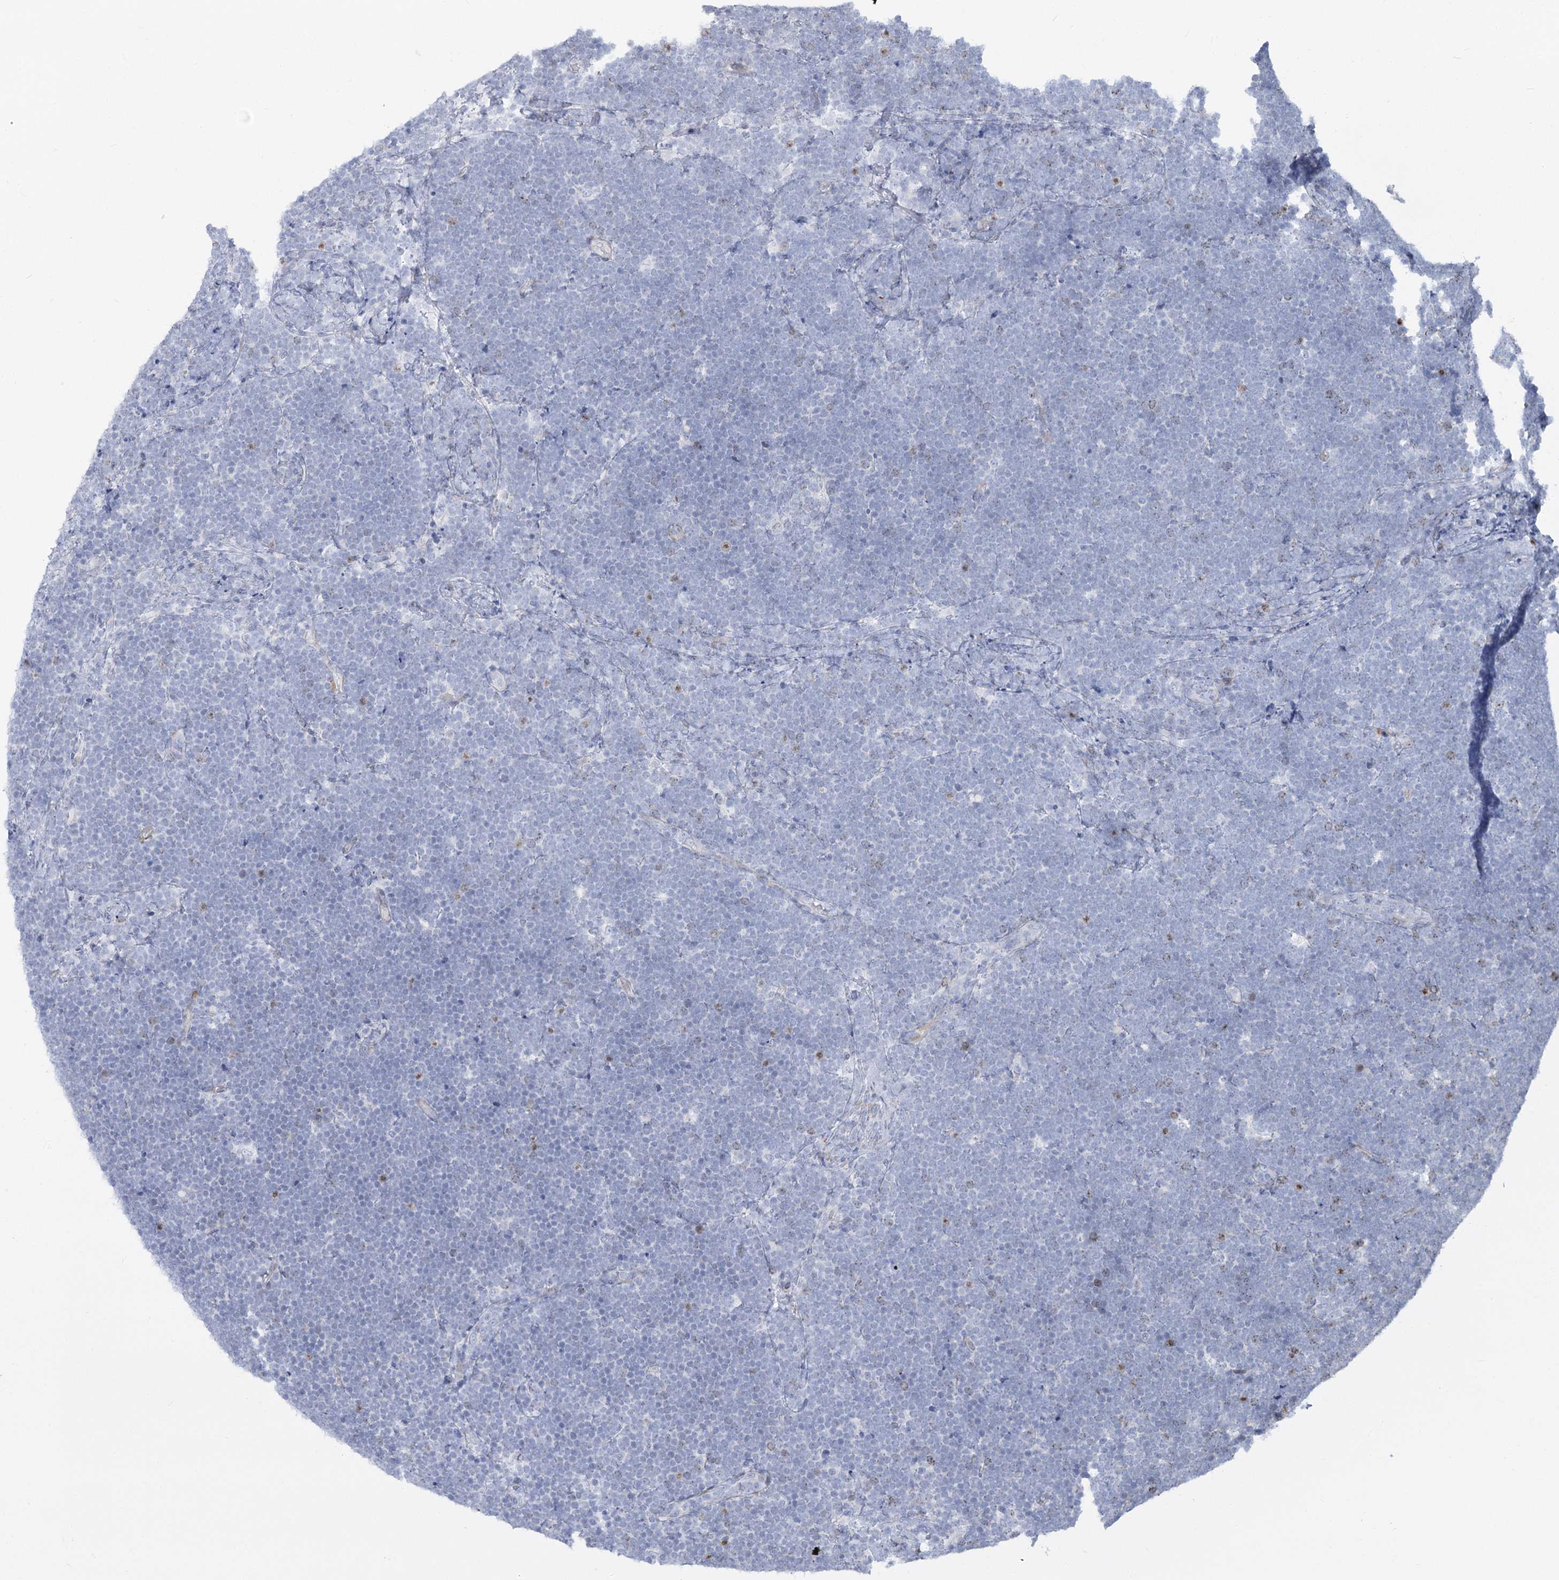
{"staining": {"intensity": "negative", "quantity": "none", "location": "none"}, "tissue": "lymphoma", "cell_type": "Tumor cells", "image_type": "cancer", "snomed": [{"axis": "morphology", "description": "Malignant lymphoma, non-Hodgkin's type, High grade"}, {"axis": "topography", "description": "Lymph node"}], "caption": "Immunohistochemistry (IHC) histopathology image of neoplastic tissue: malignant lymphoma, non-Hodgkin's type (high-grade) stained with DAB (3,3'-diaminobenzidine) reveals no significant protein expression in tumor cells.", "gene": "ABITRAM", "patient": {"sex": "male", "age": 13}}